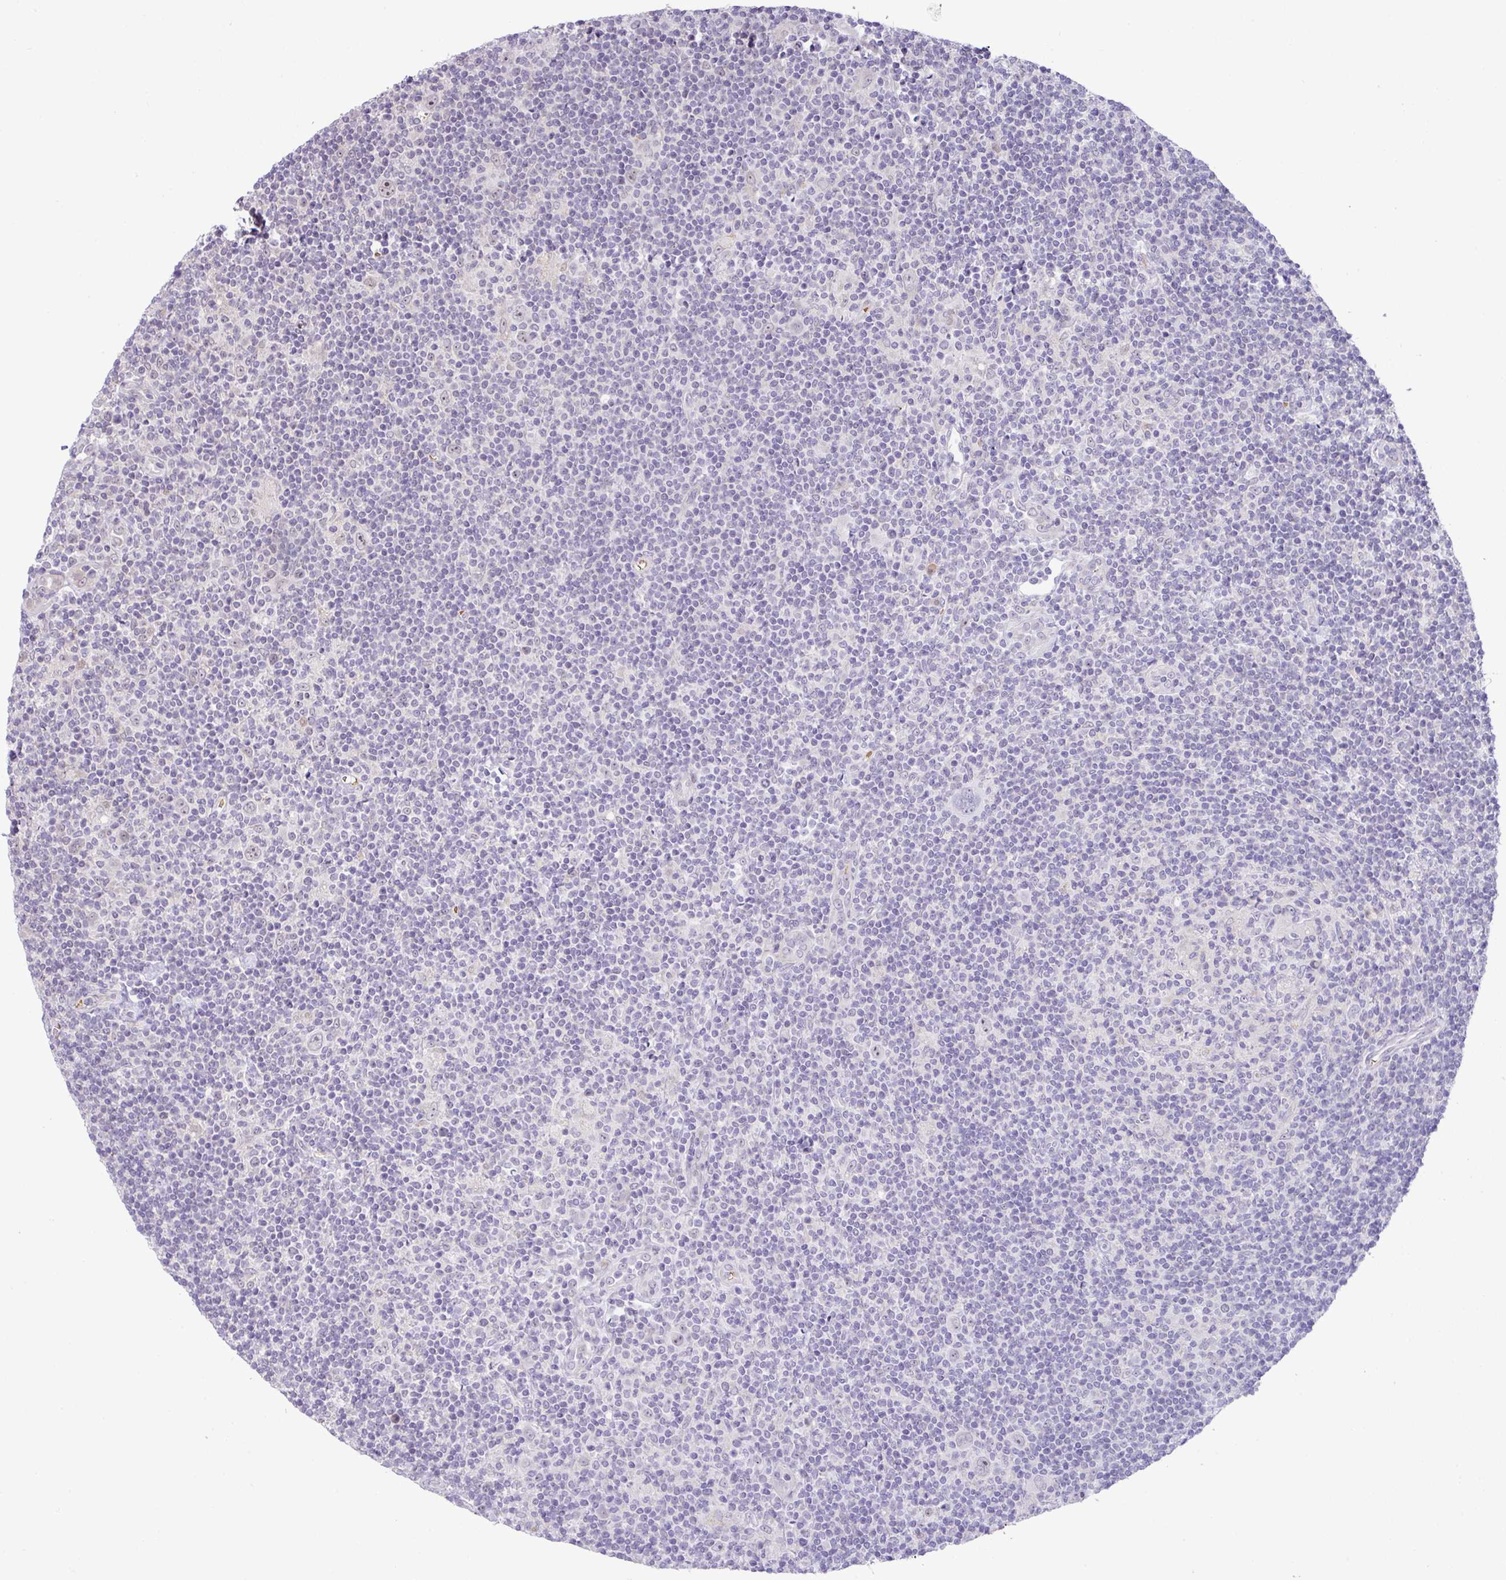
{"staining": {"intensity": "negative", "quantity": "none", "location": "none"}, "tissue": "lymphoma", "cell_type": "Tumor cells", "image_type": "cancer", "snomed": [{"axis": "morphology", "description": "Hodgkin's disease, NOS"}, {"axis": "topography", "description": "Lymph node"}], "caption": "Lymphoma was stained to show a protein in brown. There is no significant expression in tumor cells.", "gene": "PARP2", "patient": {"sex": "female", "age": 57}}